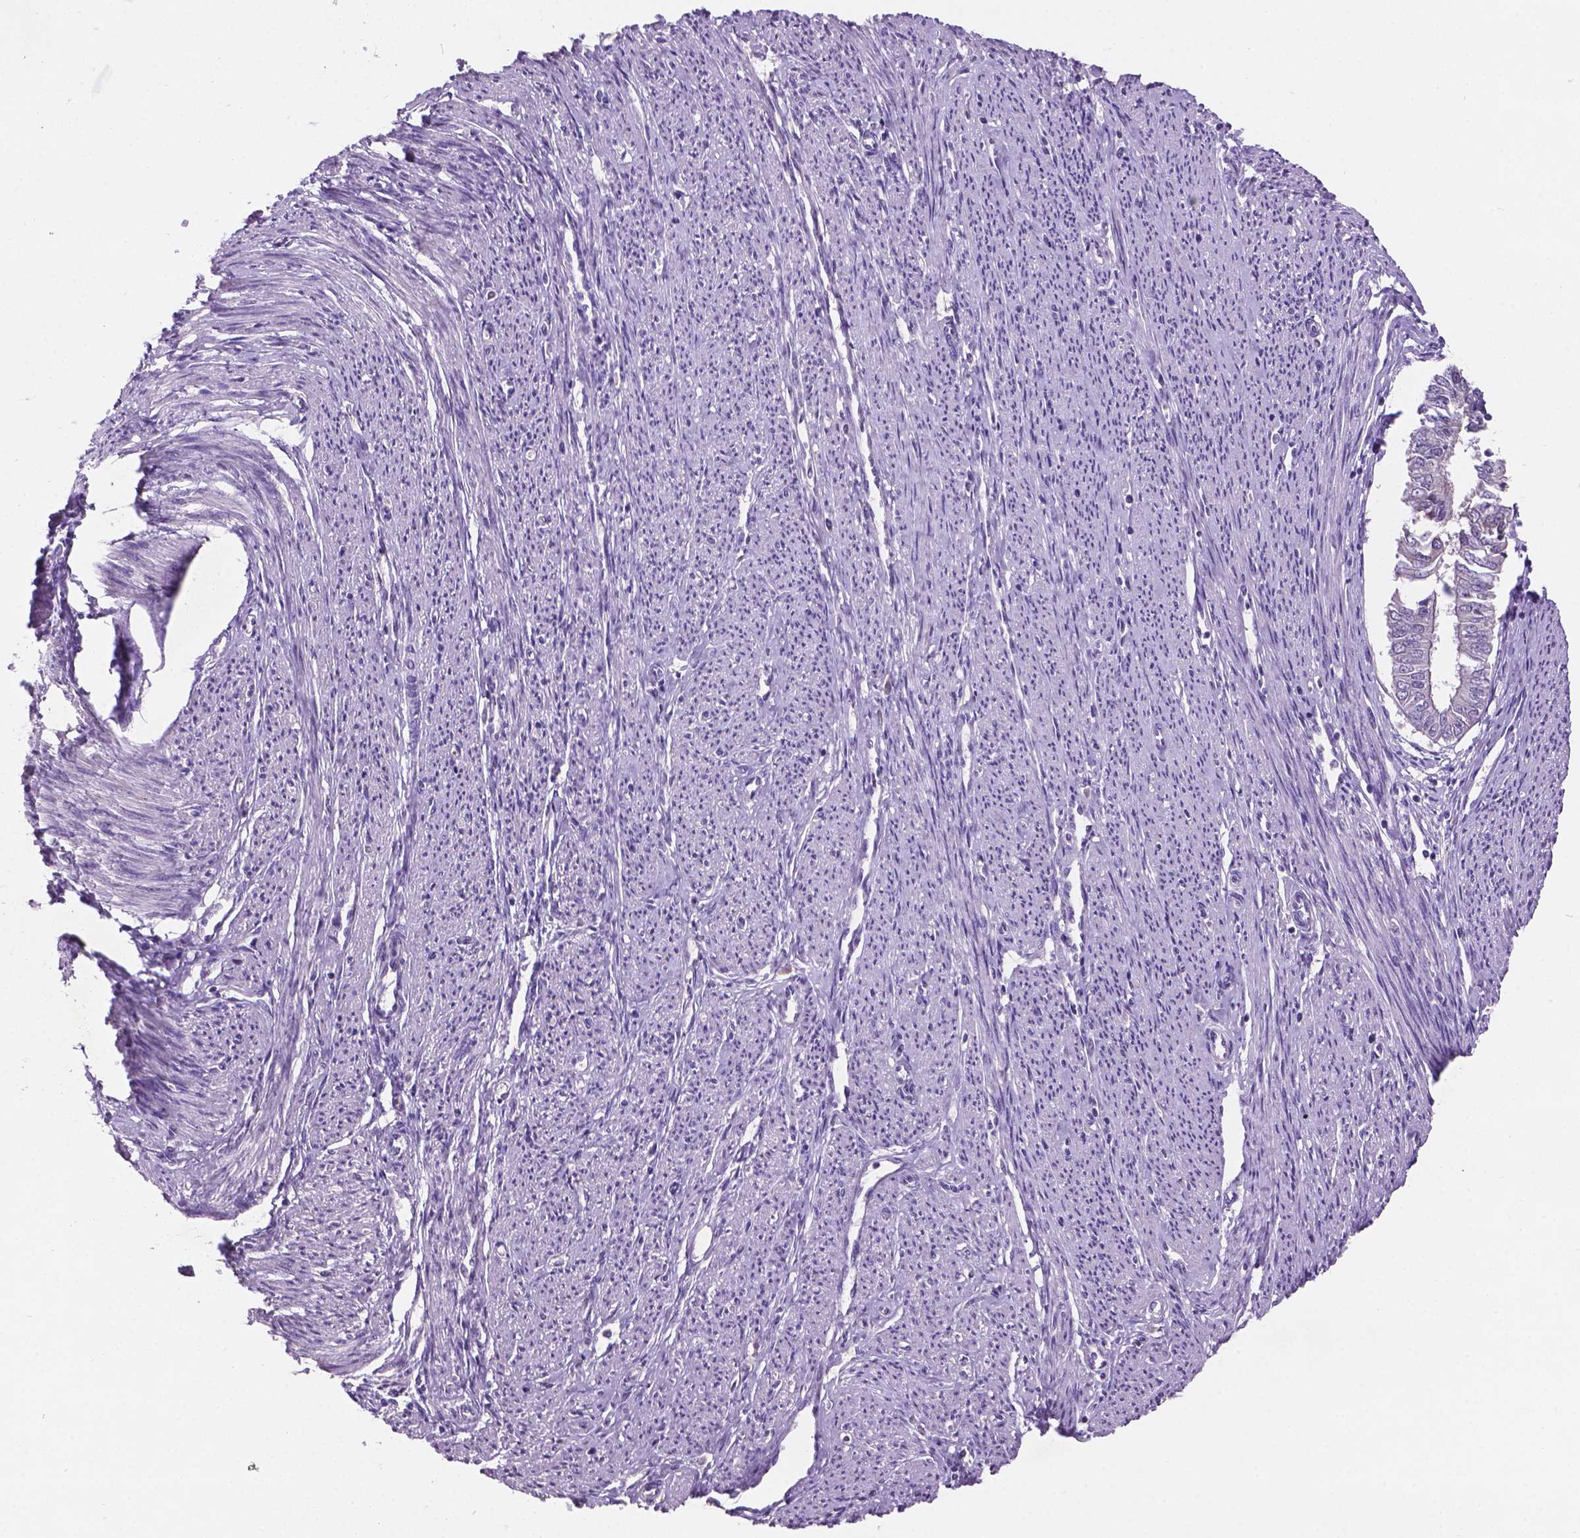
{"staining": {"intensity": "negative", "quantity": "none", "location": "none"}, "tissue": "endometrial cancer", "cell_type": "Tumor cells", "image_type": "cancer", "snomed": [{"axis": "morphology", "description": "Adenocarcinoma, NOS"}, {"axis": "topography", "description": "Endometrium"}], "caption": "High power microscopy histopathology image of an immunohistochemistry image of endometrial adenocarcinoma, revealing no significant expression in tumor cells.", "gene": "GXYLT2", "patient": {"sex": "female", "age": 58}}